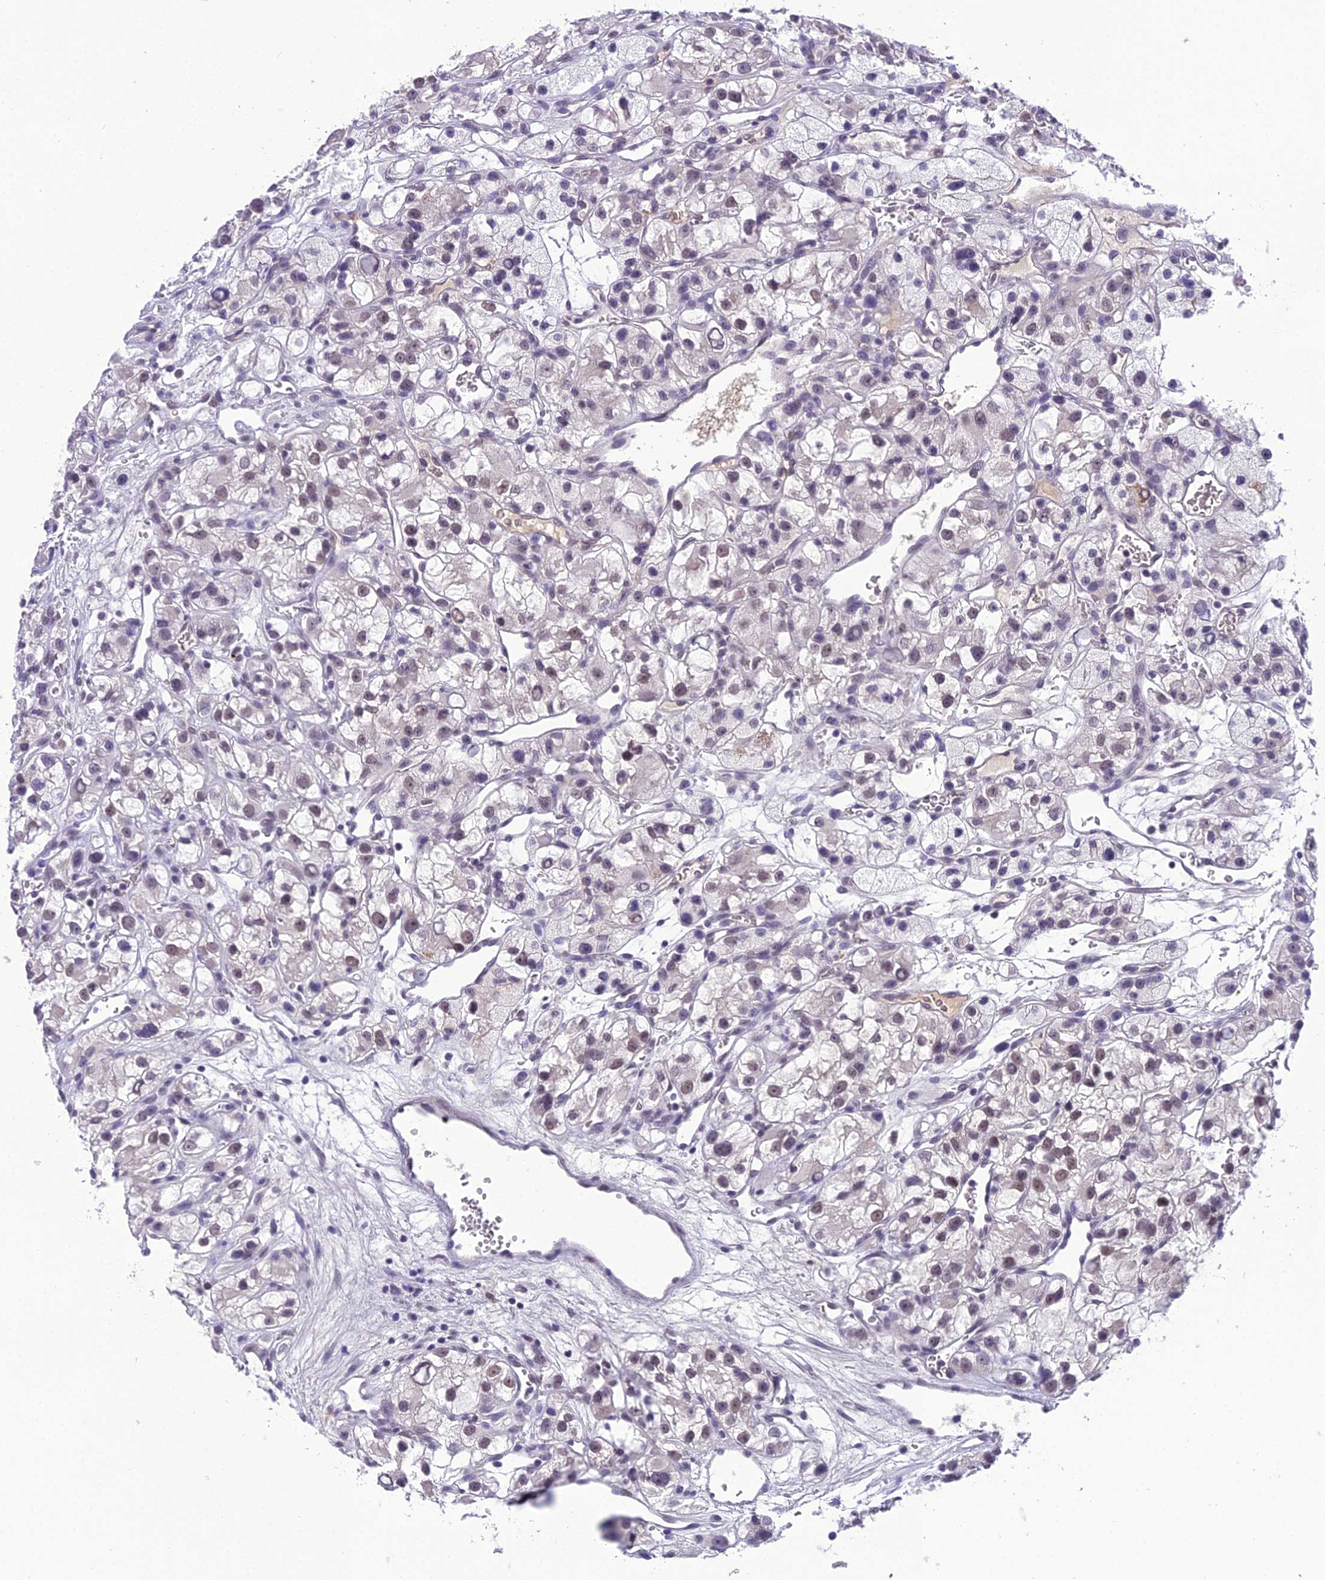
{"staining": {"intensity": "negative", "quantity": "none", "location": "none"}, "tissue": "renal cancer", "cell_type": "Tumor cells", "image_type": "cancer", "snomed": [{"axis": "morphology", "description": "Adenocarcinoma, NOS"}, {"axis": "topography", "description": "Kidney"}], "caption": "Immunohistochemistry of human renal cancer (adenocarcinoma) reveals no positivity in tumor cells. (IHC, brightfield microscopy, high magnification).", "gene": "SH3RF3", "patient": {"sex": "female", "age": 57}}